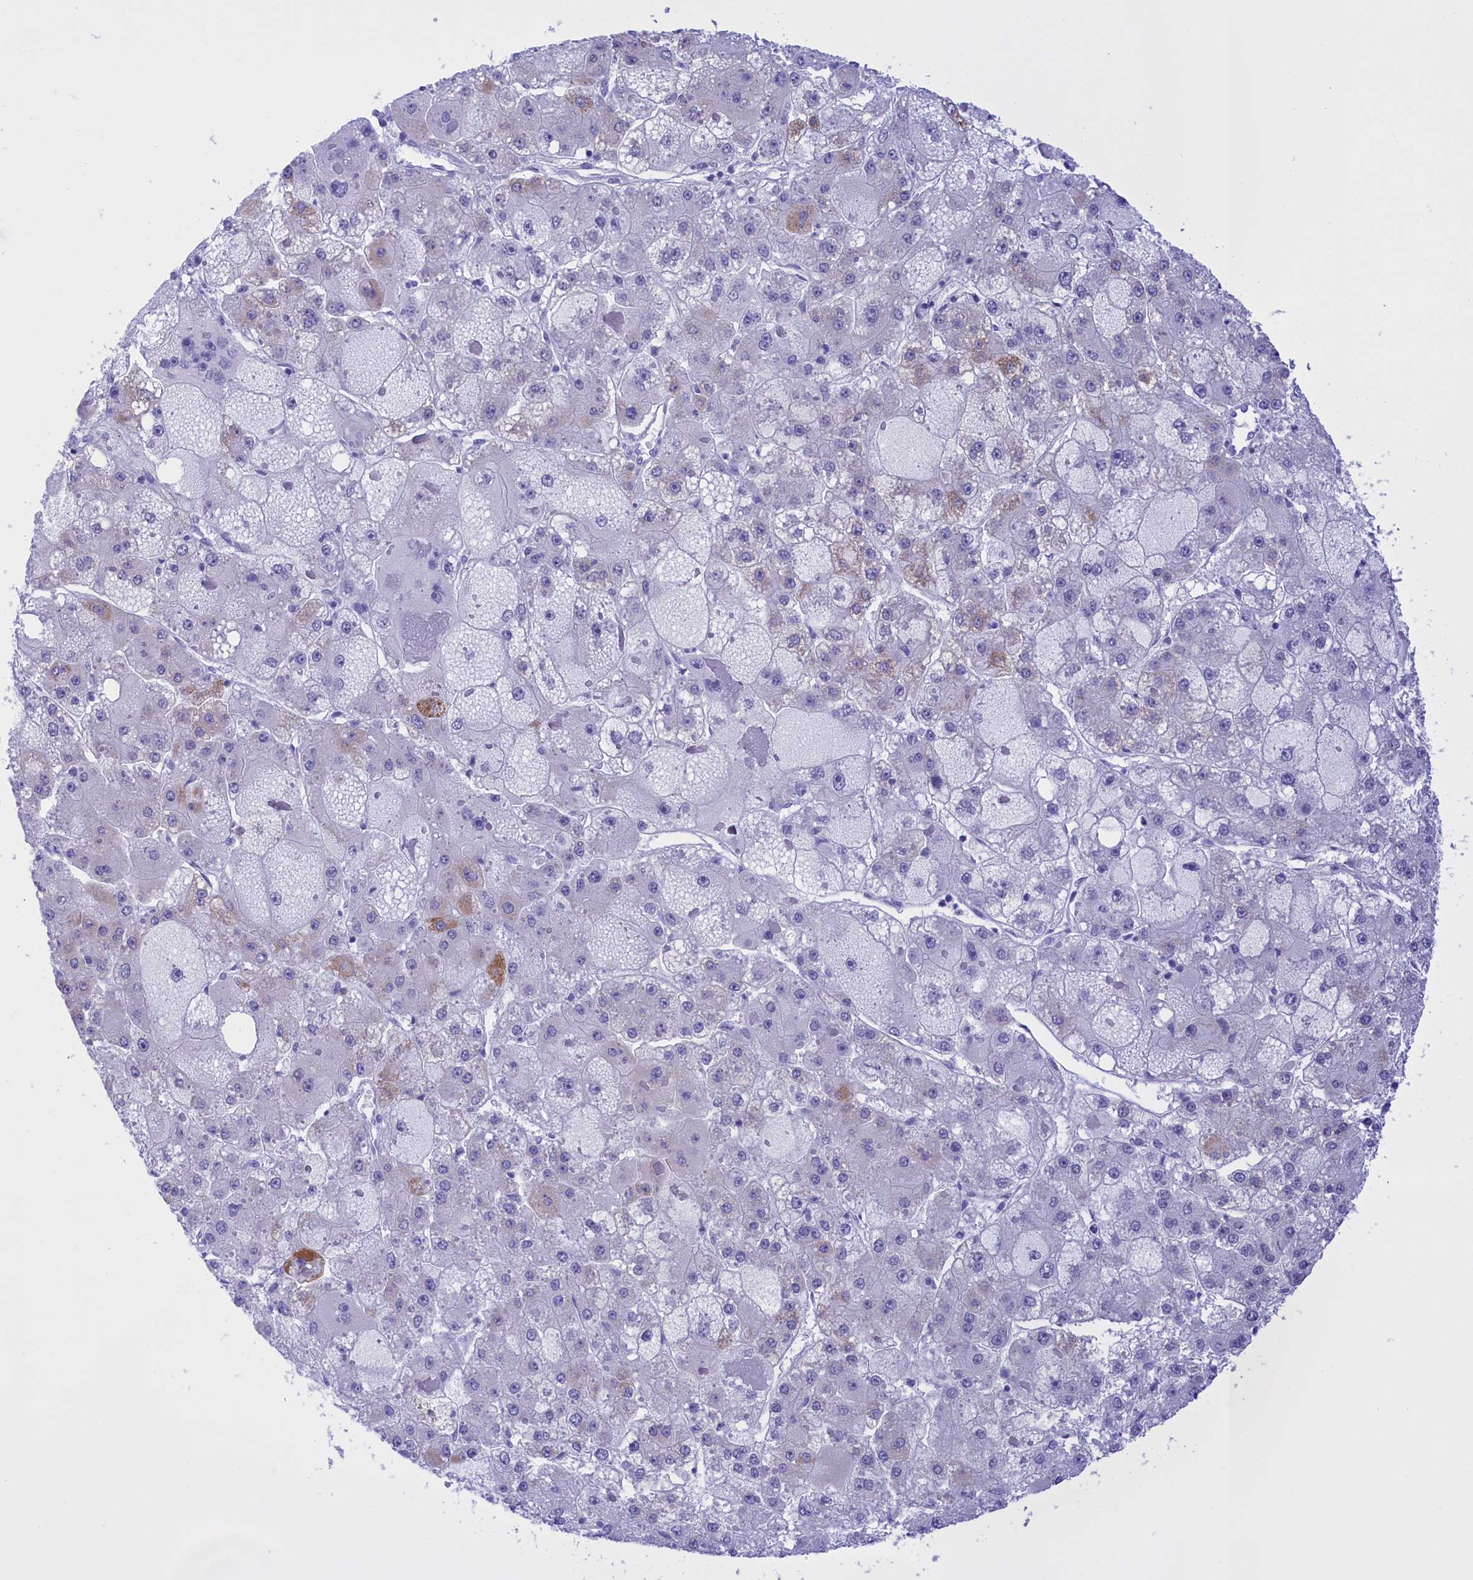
{"staining": {"intensity": "weak", "quantity": "<25%", "location": "cytoplasmic/membranous"}, "tissue": "liver cancer", "cell_type": "Tumor cells", "image_type": "cancer", "snomed": [{"axis": "morphology", "description": "Carcinoma, Hepatocellular, NOS"}, {"axis": "topography", "description": "Liver"}], "caption": "Photomicrograph shows no protein positivity in tumor cells of liver cancer (hepatocellular carcinoma) tissue.", "gene": "BRI3", "patient": {"sex": "female", "age": 73}}